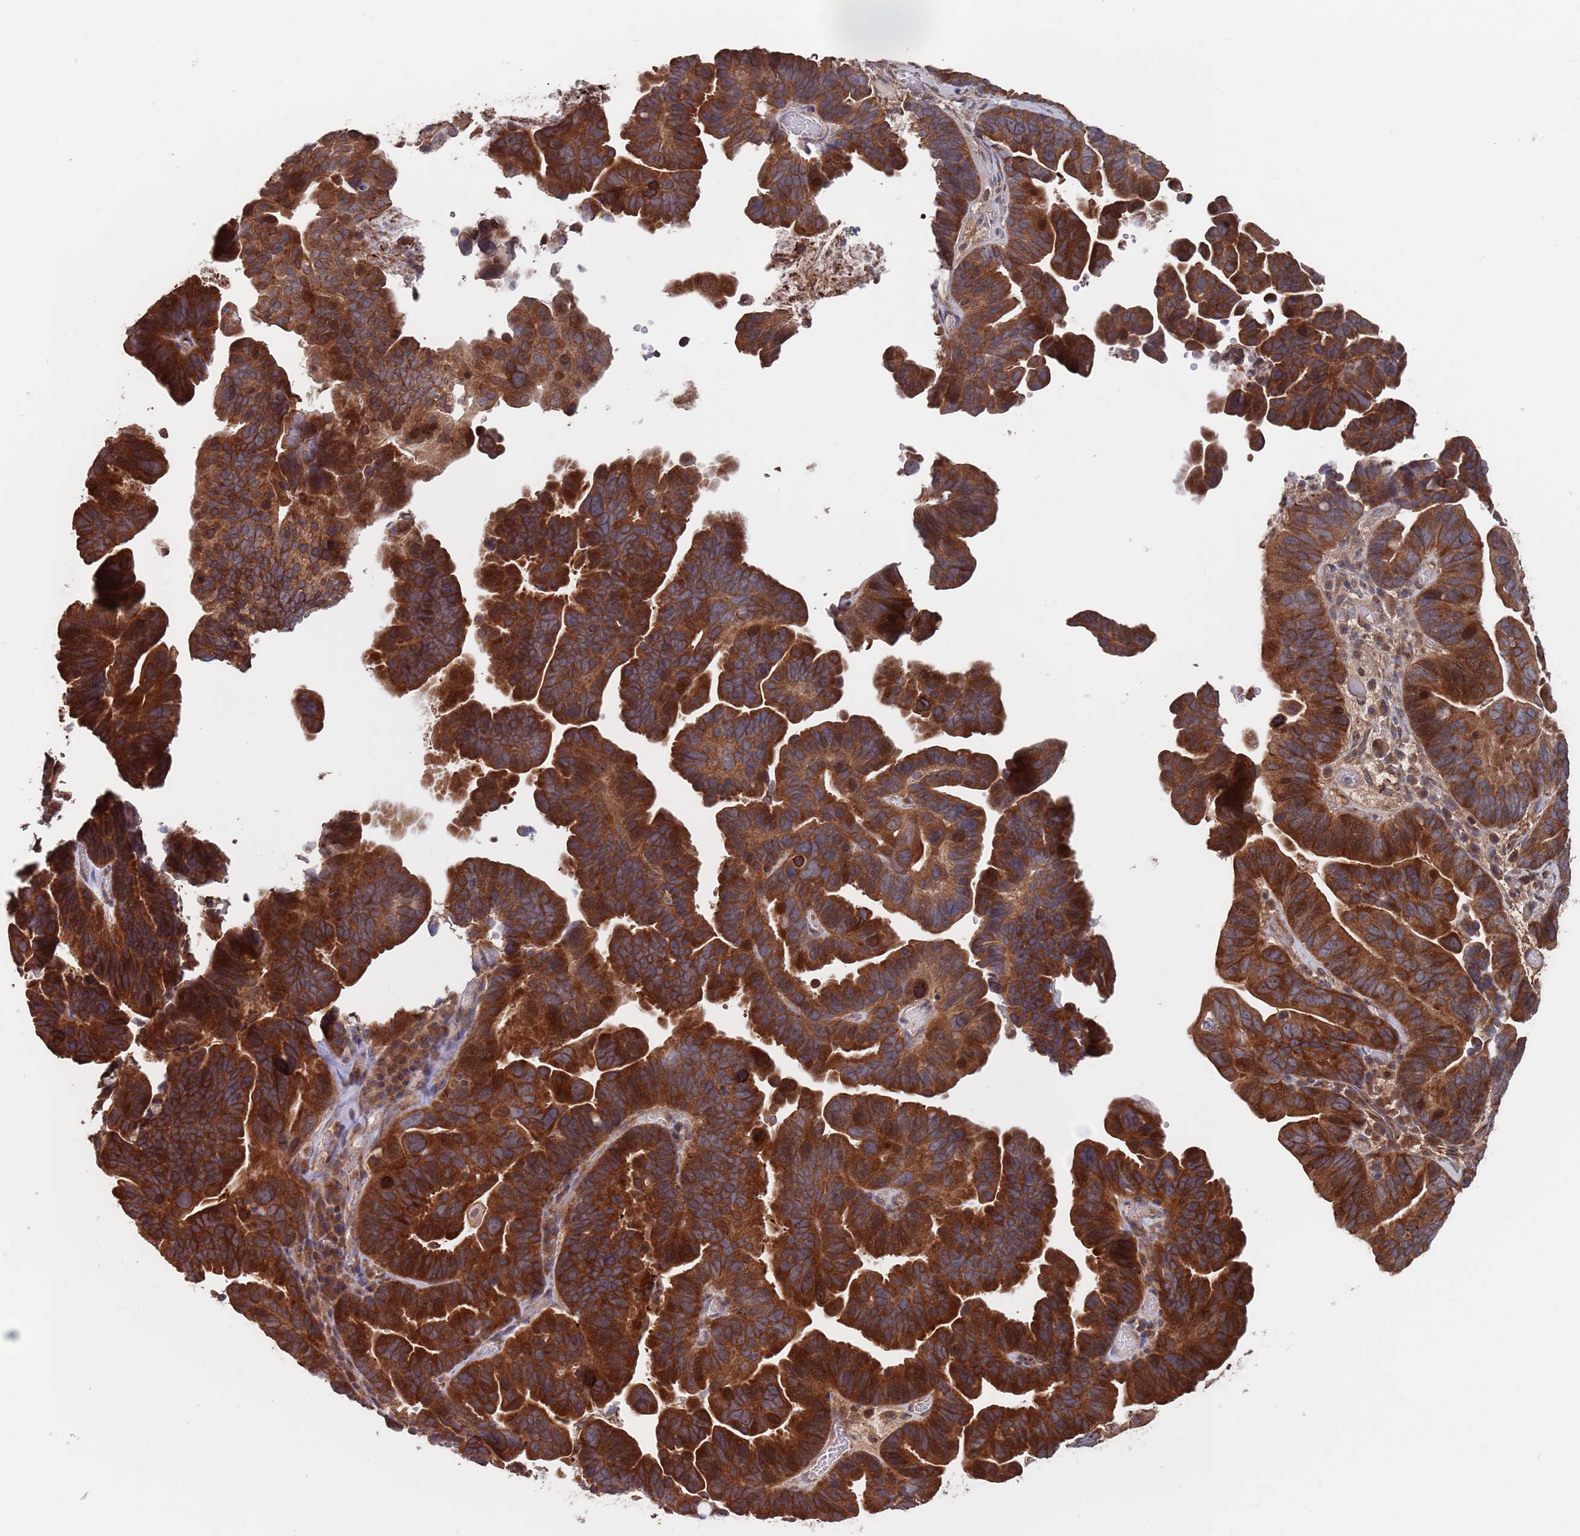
{"staining": {"intensity": "strong", "quantity": ">75%", "location": "cytoplasmic/membranous"}, "tissue": "ovarian cancer", "cell_type": "Tumor cells", "image_type": "cancer", "snomed": [{"axis": "morphology", "description": "Cystadenocarcinoma, serous, NOS"}, {"axis": "topography", "description": "Ovary"}], "caption": "Immunohistochemistry (IHC) (DAB) staining of human ovarian serous cystadenocarcinoma demonstrates strong cytoplasmic/membranous protein staining in approximately >75% of tumor cells.", "gene": "UNC45A", "patient": {"sex": "female", "age": 56}}